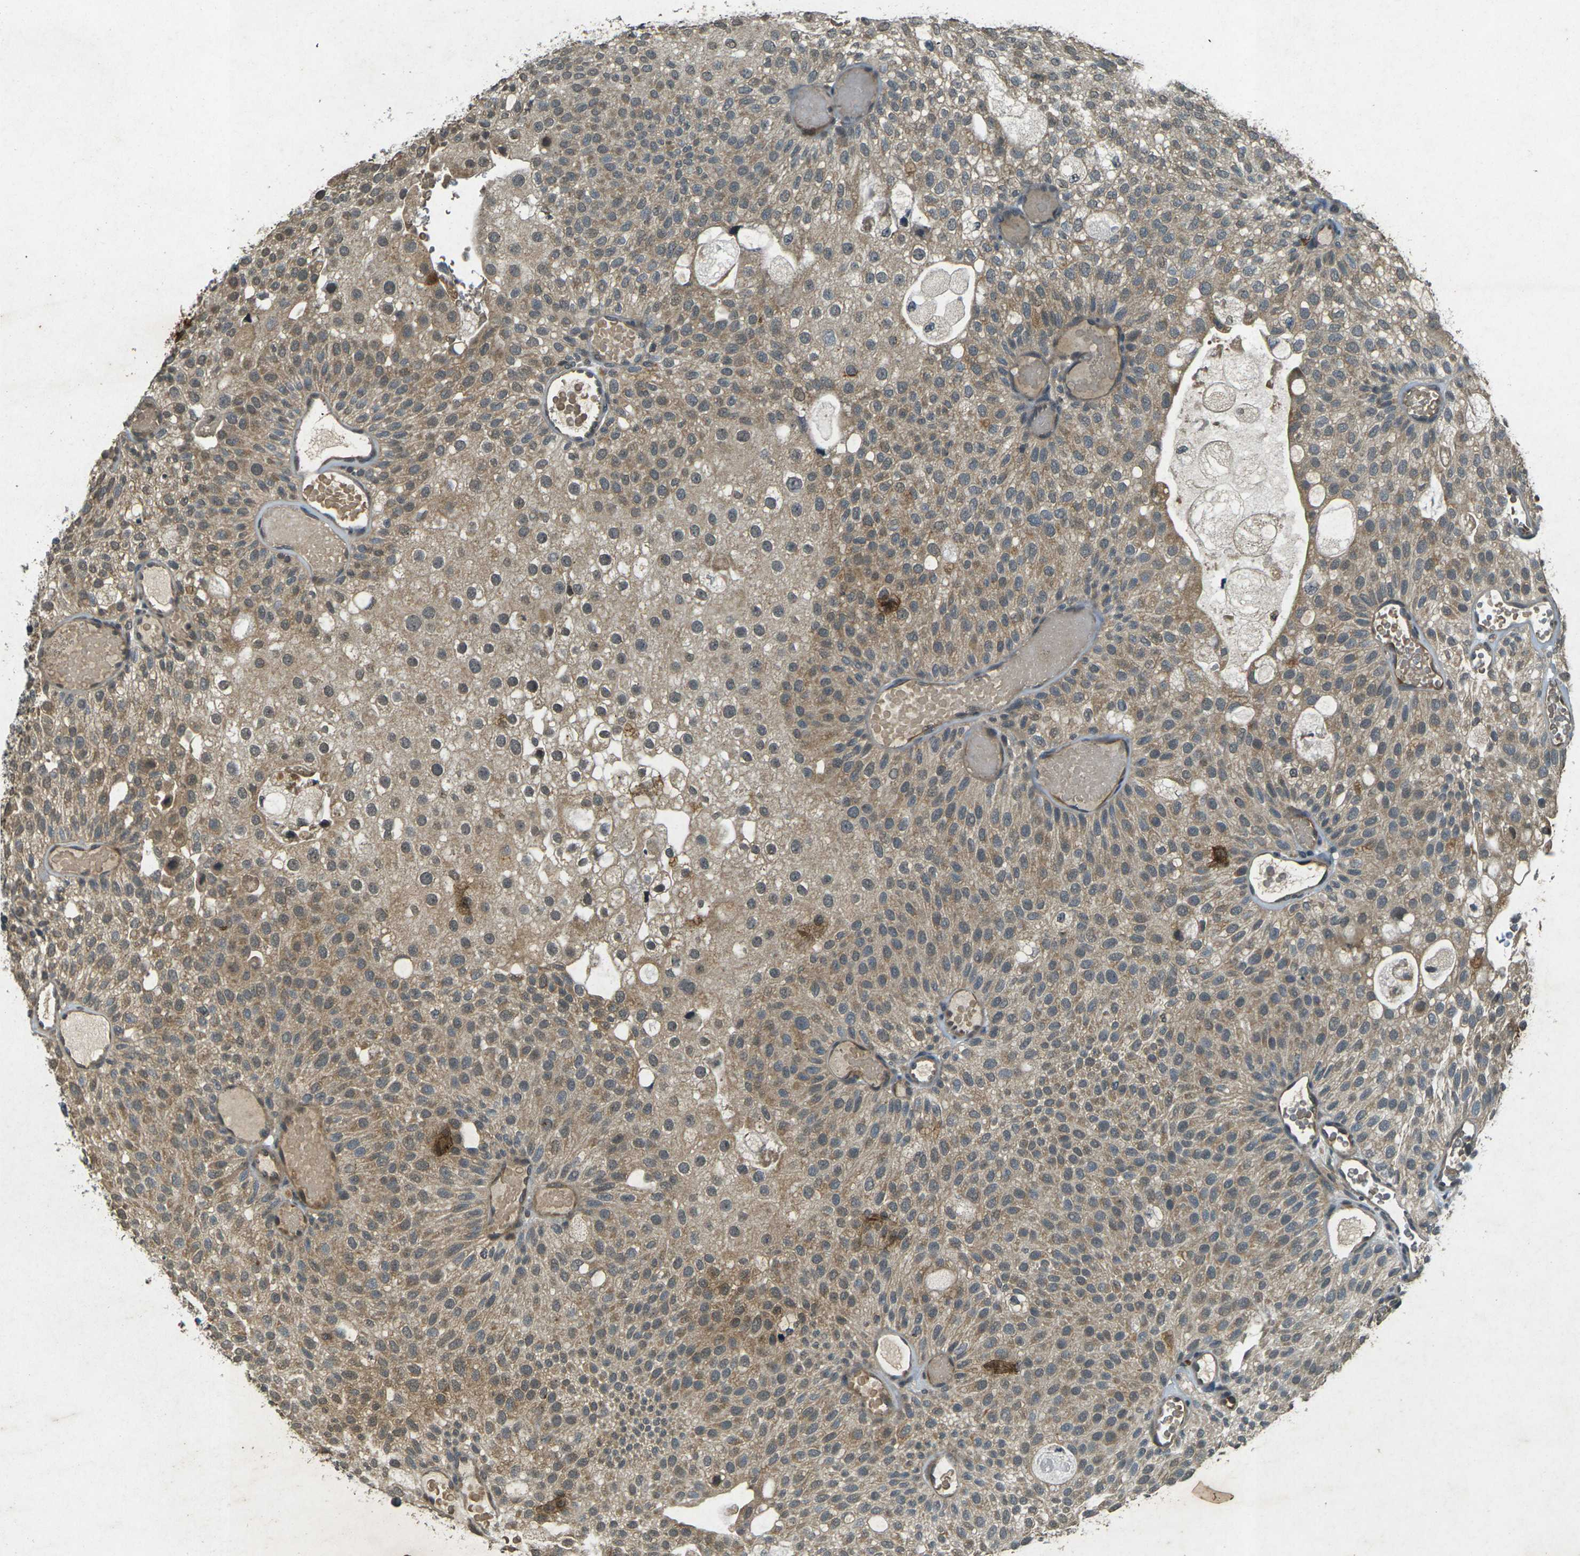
{"staining": {"intensity": "moderate", "quantity": ">75%", "location": "cytoplasmic/membranous"}, "tissue": "urothelial cancer", "cell_type": "Tumor cells", "image_type": "cancer", "snomed": [{"axis": "morphology", "description": "Urothelial carcinoma, Low grade"}, {"axis": "topography", "description": "Urinary bladder"}], "caption": "There is medium levels of moderate cytoplasmic/membranous expression in tumor cells of urothelial cancer, as demonstrated by immunohistochemical staining (brown color).", "gene": "PDE2A", "patient": {"sex": "male", "age": 78}}